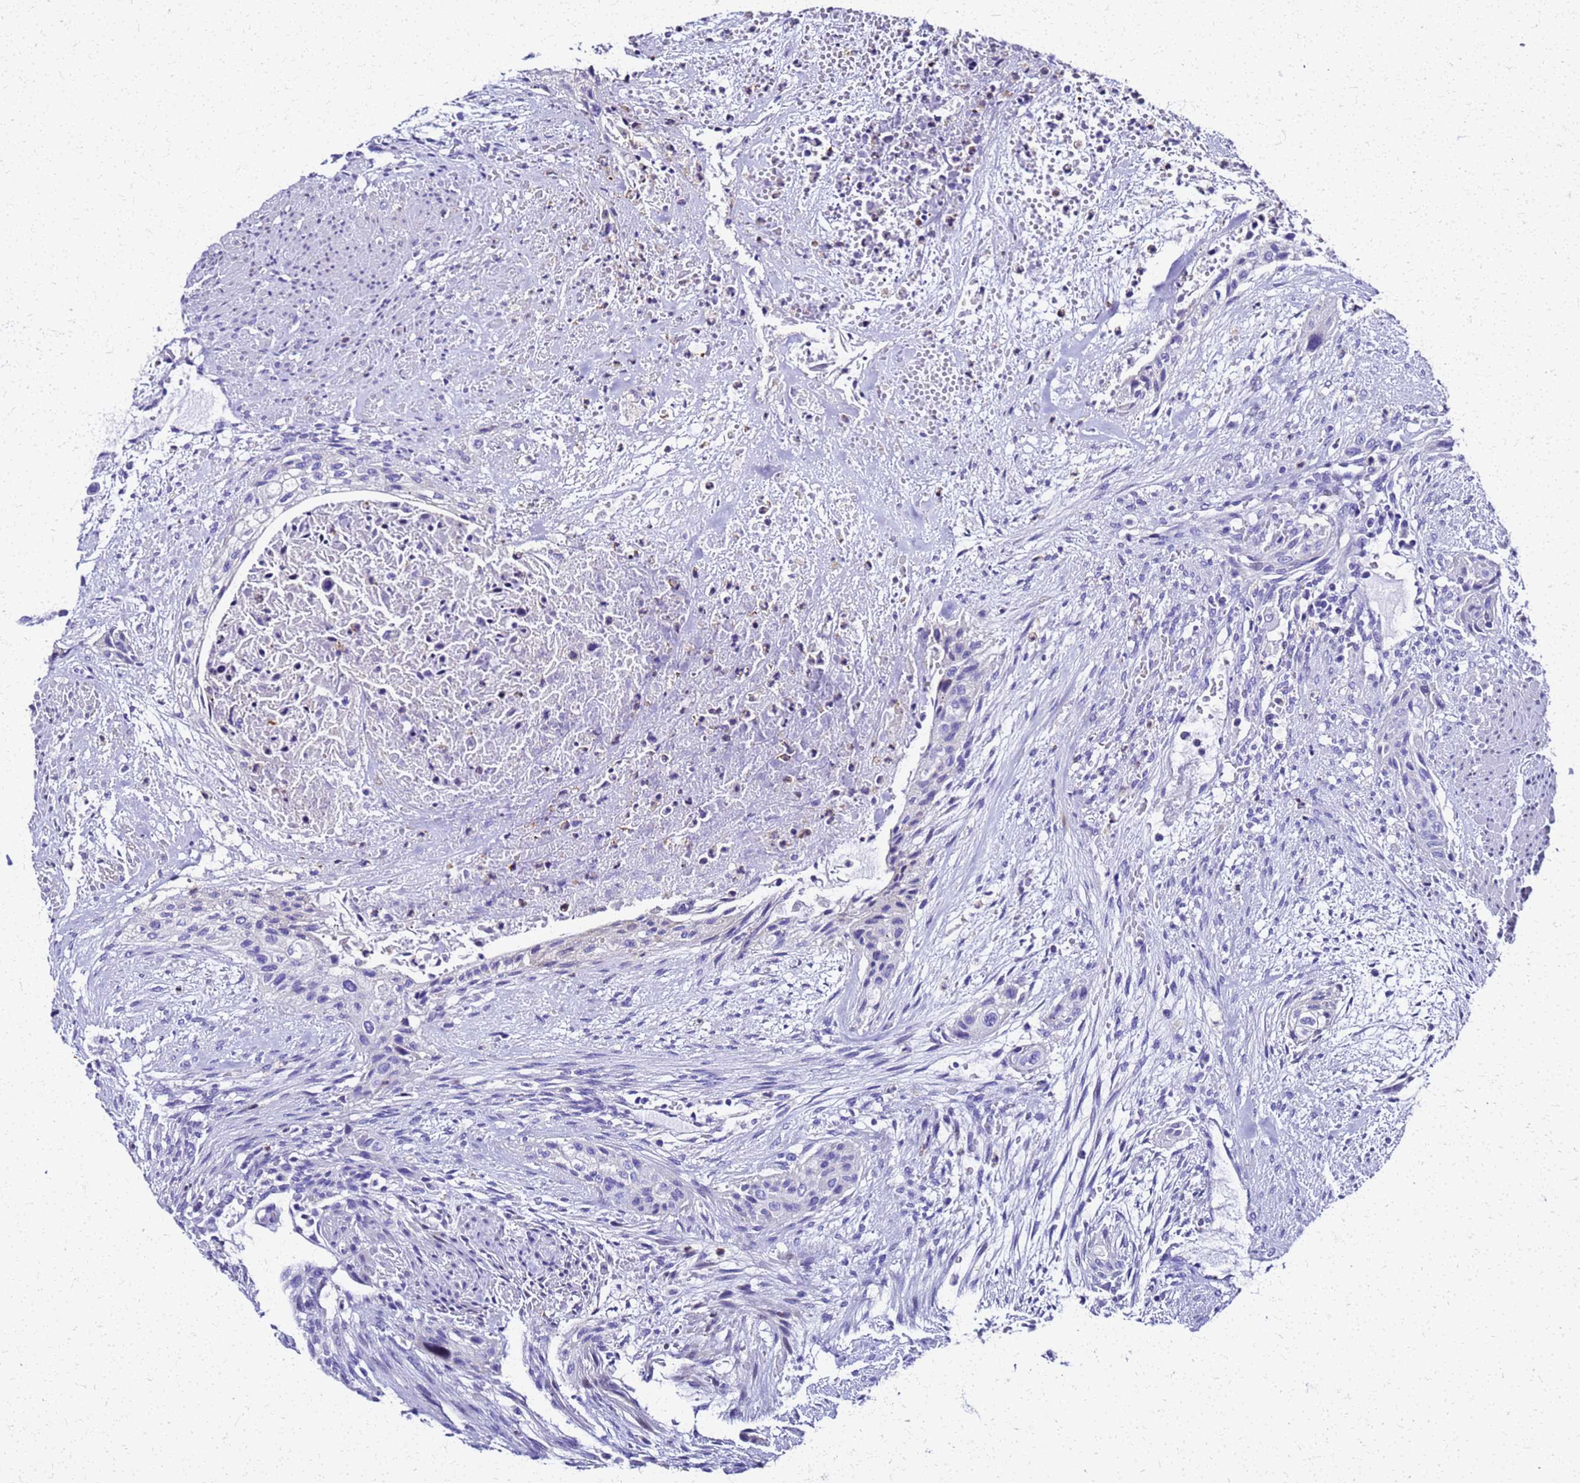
{"staining": {"intensity": "negative", "quantity": "none", "location": "none"}, "tissue": "urothelial cancer", "cell_type": "Tumor cells", "image_type": "cancer", "snomed": [{"axis": "morphology", "description": "Urothelial carcinoma, High grade"}, {"axis": "topography", "description": "Urinary bladder"}], "caption": "This image is of urothelial cancer stained with immunohistochemistry to label a protein in brown with the nuclei are counter-stained blue. There is no expression in tumor cells.", "gene": "SMIM21", "patient": {"sex": "male", "age": 35}}